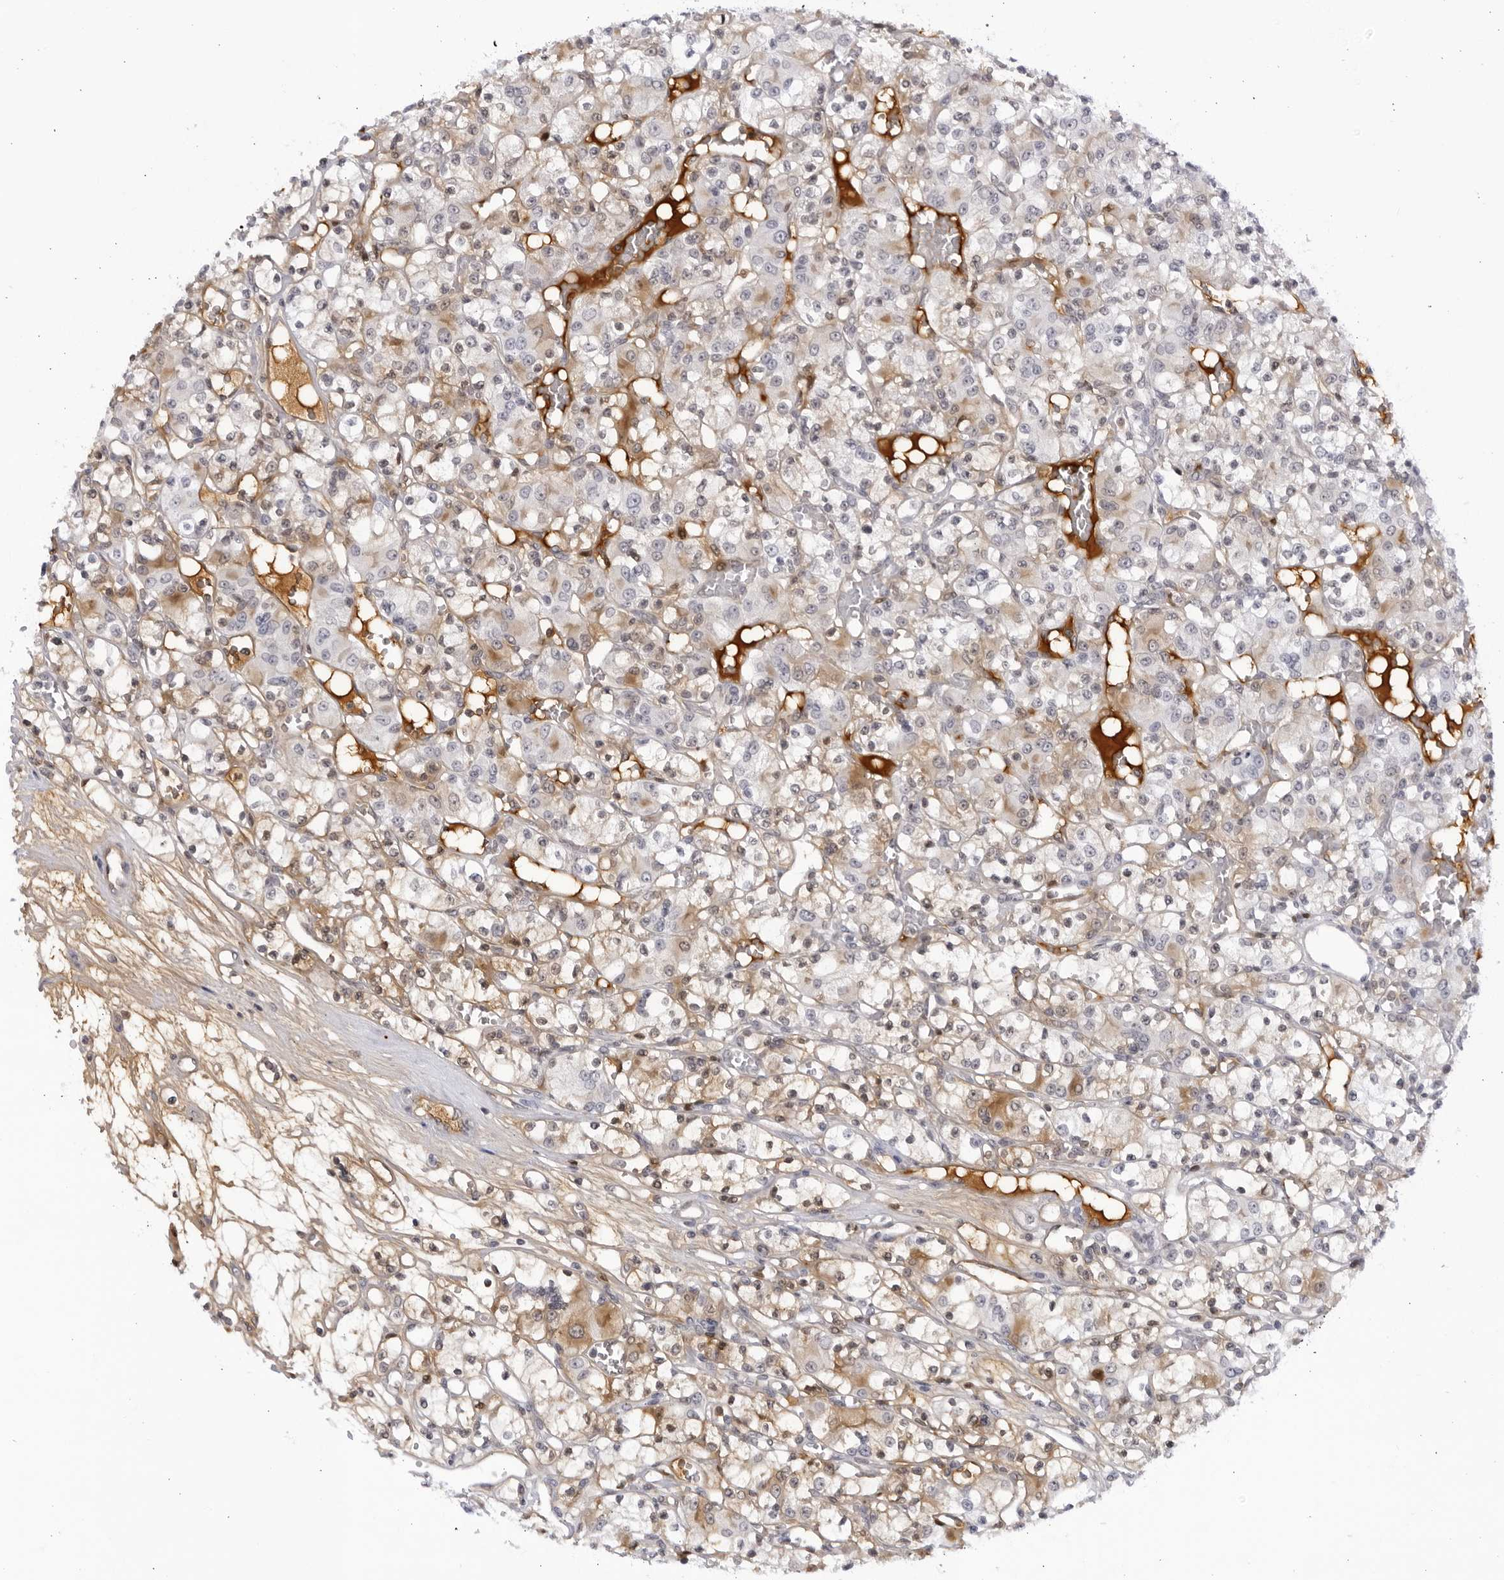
{"staining": {"intensity": "moderate", "quantity": "<25%", "location": "cytoplasmic/membranous,nuclear"}, "tissue": "renal cancer", "cell_type": "Tumor cells", "image_type": "cancer", "snomed": [{"axis": "morphology", "description": "Adenocarcinoma, NOS"}, {"axis": "topography", "description": "Kidney"}], "caption": "High-magnification brightfield microscopy of adenocarcinoma (renal) stained with DAB (brown) and counterstained with hematoxylin (blue). tumor cells exhibit moderate cytoplasmic/membranous and nuclear expression is seen in approximately<25% of cells. Immunohistochemistry (ihc) stains the protein of interest in brown and the nuclei are stained blue.", "gene": "CNBD1", "patient": {"sex": "female", "age": 59}}